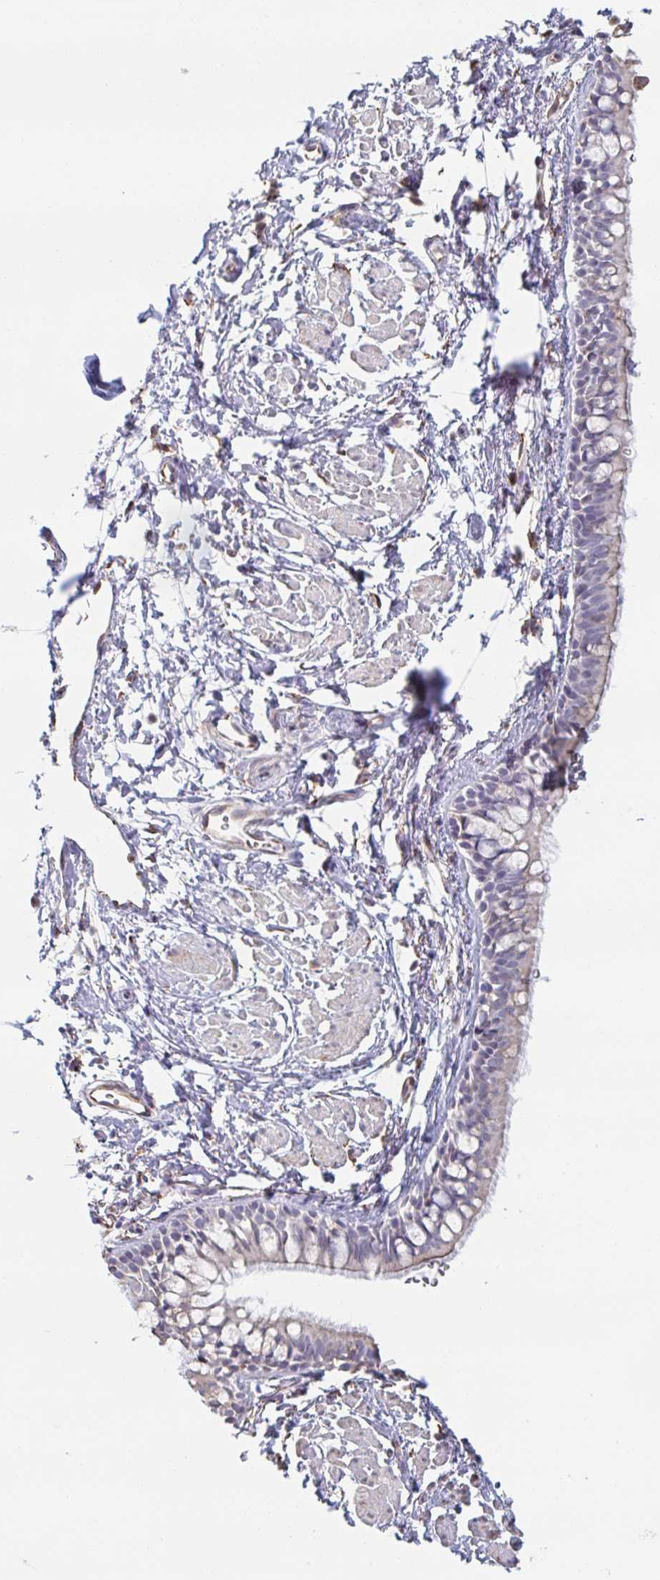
{"staining": {"intensity": "moderate", "quantity": "<25%", "location": "cytoplasmic/membranous"}, "tissue": "bronchus", "cell_type": "Respiratory epithelial cells", "image_type": "normal", "snomed": [{"axis": "morphology", "description": "Normal tissue, NOS"}, {"axis": "topography", "description": "Lymph node"}, {"axis": "topography", "description": "Cartilage tissue"}, {"axis": "topography", "description": "Bronchus"}], "caption": "Bronchus stained with immunohistochemistry shows moderate cytoplasmic/membranous positivity in approximately <25% of respiratory epithelial cells.", "gene": "RAB5IF", "patient": {"sex": "female", "age": 70}}